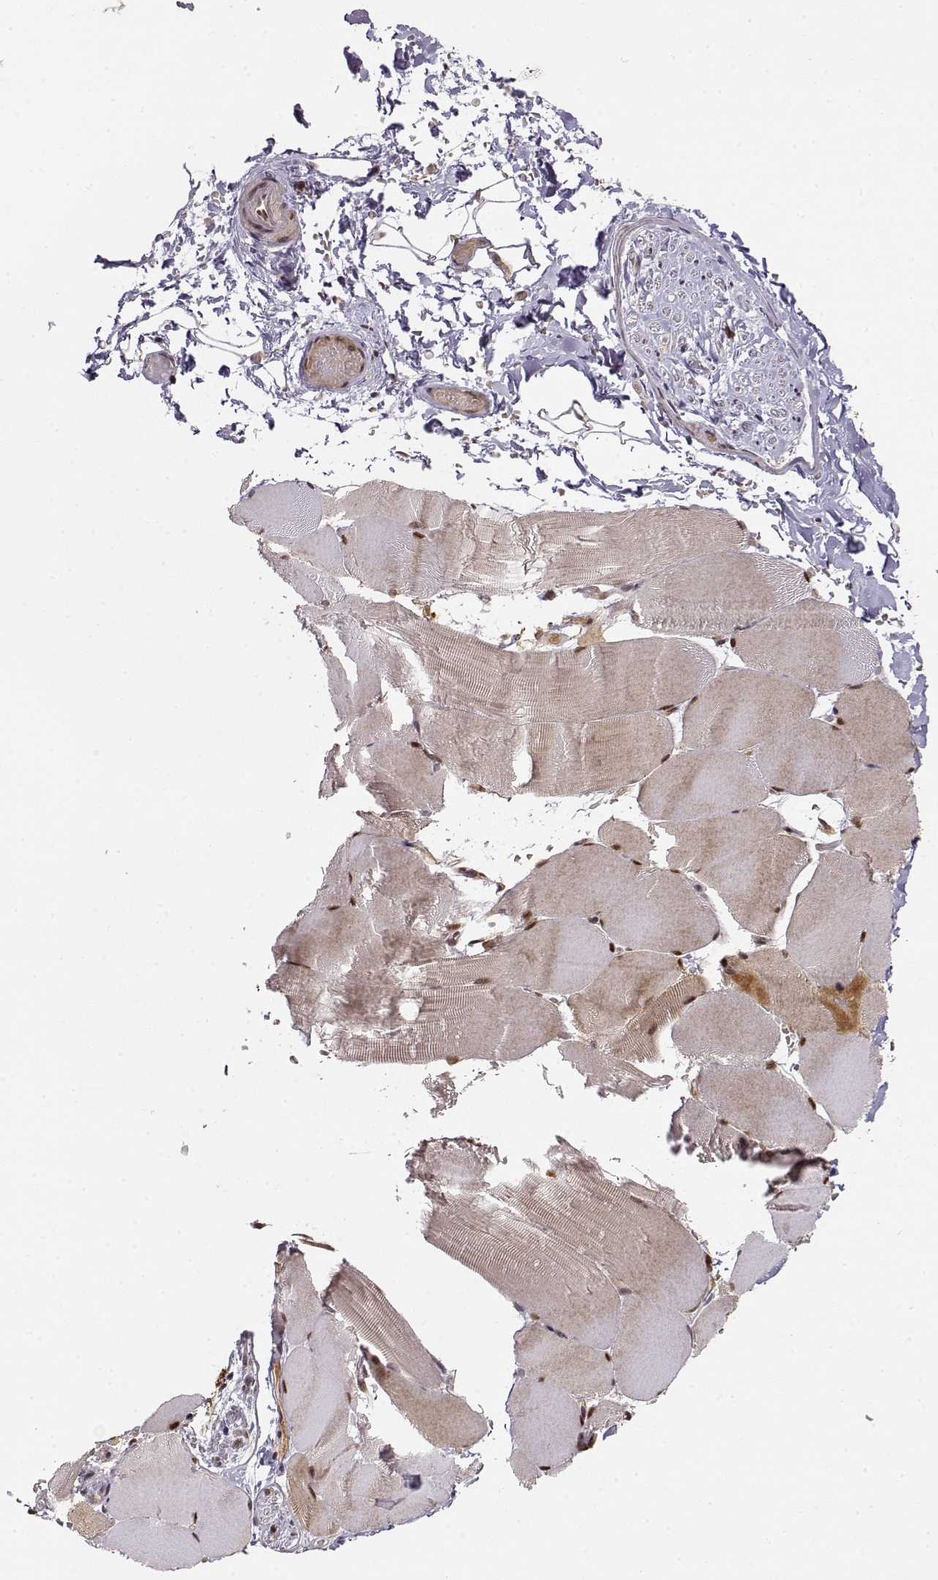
{"staining": {"intensity": "strong", "quantity": ">75%", "location": "nuclear"}, "tissue": "skeletal muscle", "cell_type": "Myocytes", "image_type": "normal", "snomed": [{"axis": "morphology", "description": "Normal tissue, NOS"}, {"axis": "topography", "description": "Skeletal muscle"}], "caption": "An image showing strong nuclear expression in approximately >75% of myocytes in benign skeletal muscle, as visualized by brown immunohistochemical staining.", "gene": "MAEA", "patient": {"sex": "female", "age": 37}}